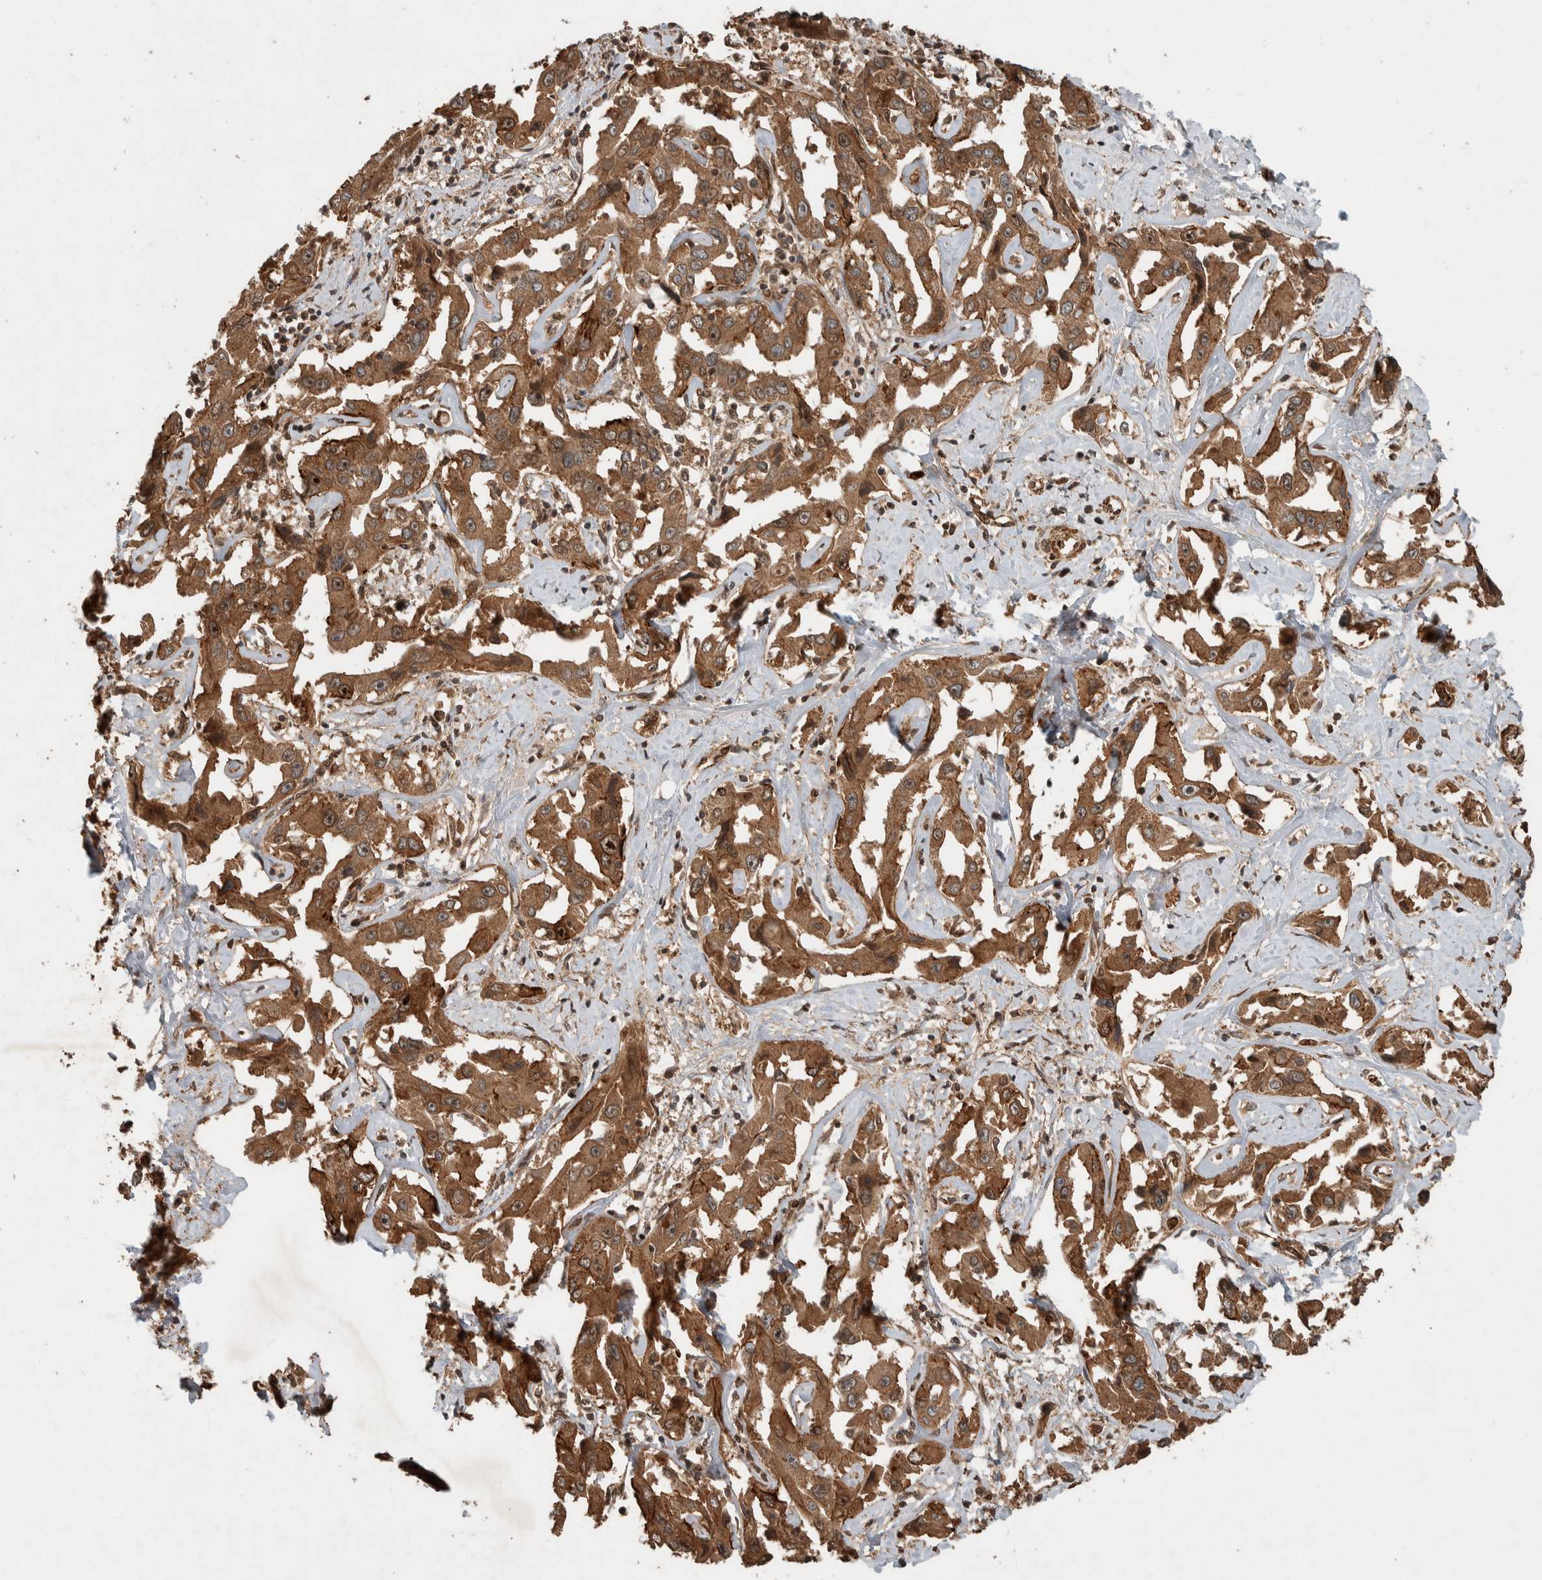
{"staining": {"intensity": "moderate", "quantity": ">75%", "location": "cytoplasmic/membranous"}, "tissue": "liver cancer", "cell_type": "Tumor cells", "image_type": "cancer", "snomed": [{"axis": "morphology", "description": "Cholangiocarcinoma"}, {"axis": "topography", "description": "Liver"}], "caption": "This image demonstrates cholangiocarcinoma (liver) stained with immunohistochemistry (IHC) to label a protein in brown. The cytoplasmic/membranous of tumor cells show moderate positivity for the protein. Nuclei are counter-stained blue.", "gene": "CNTROB", "patient": {"sex": "male", "age": 59}}